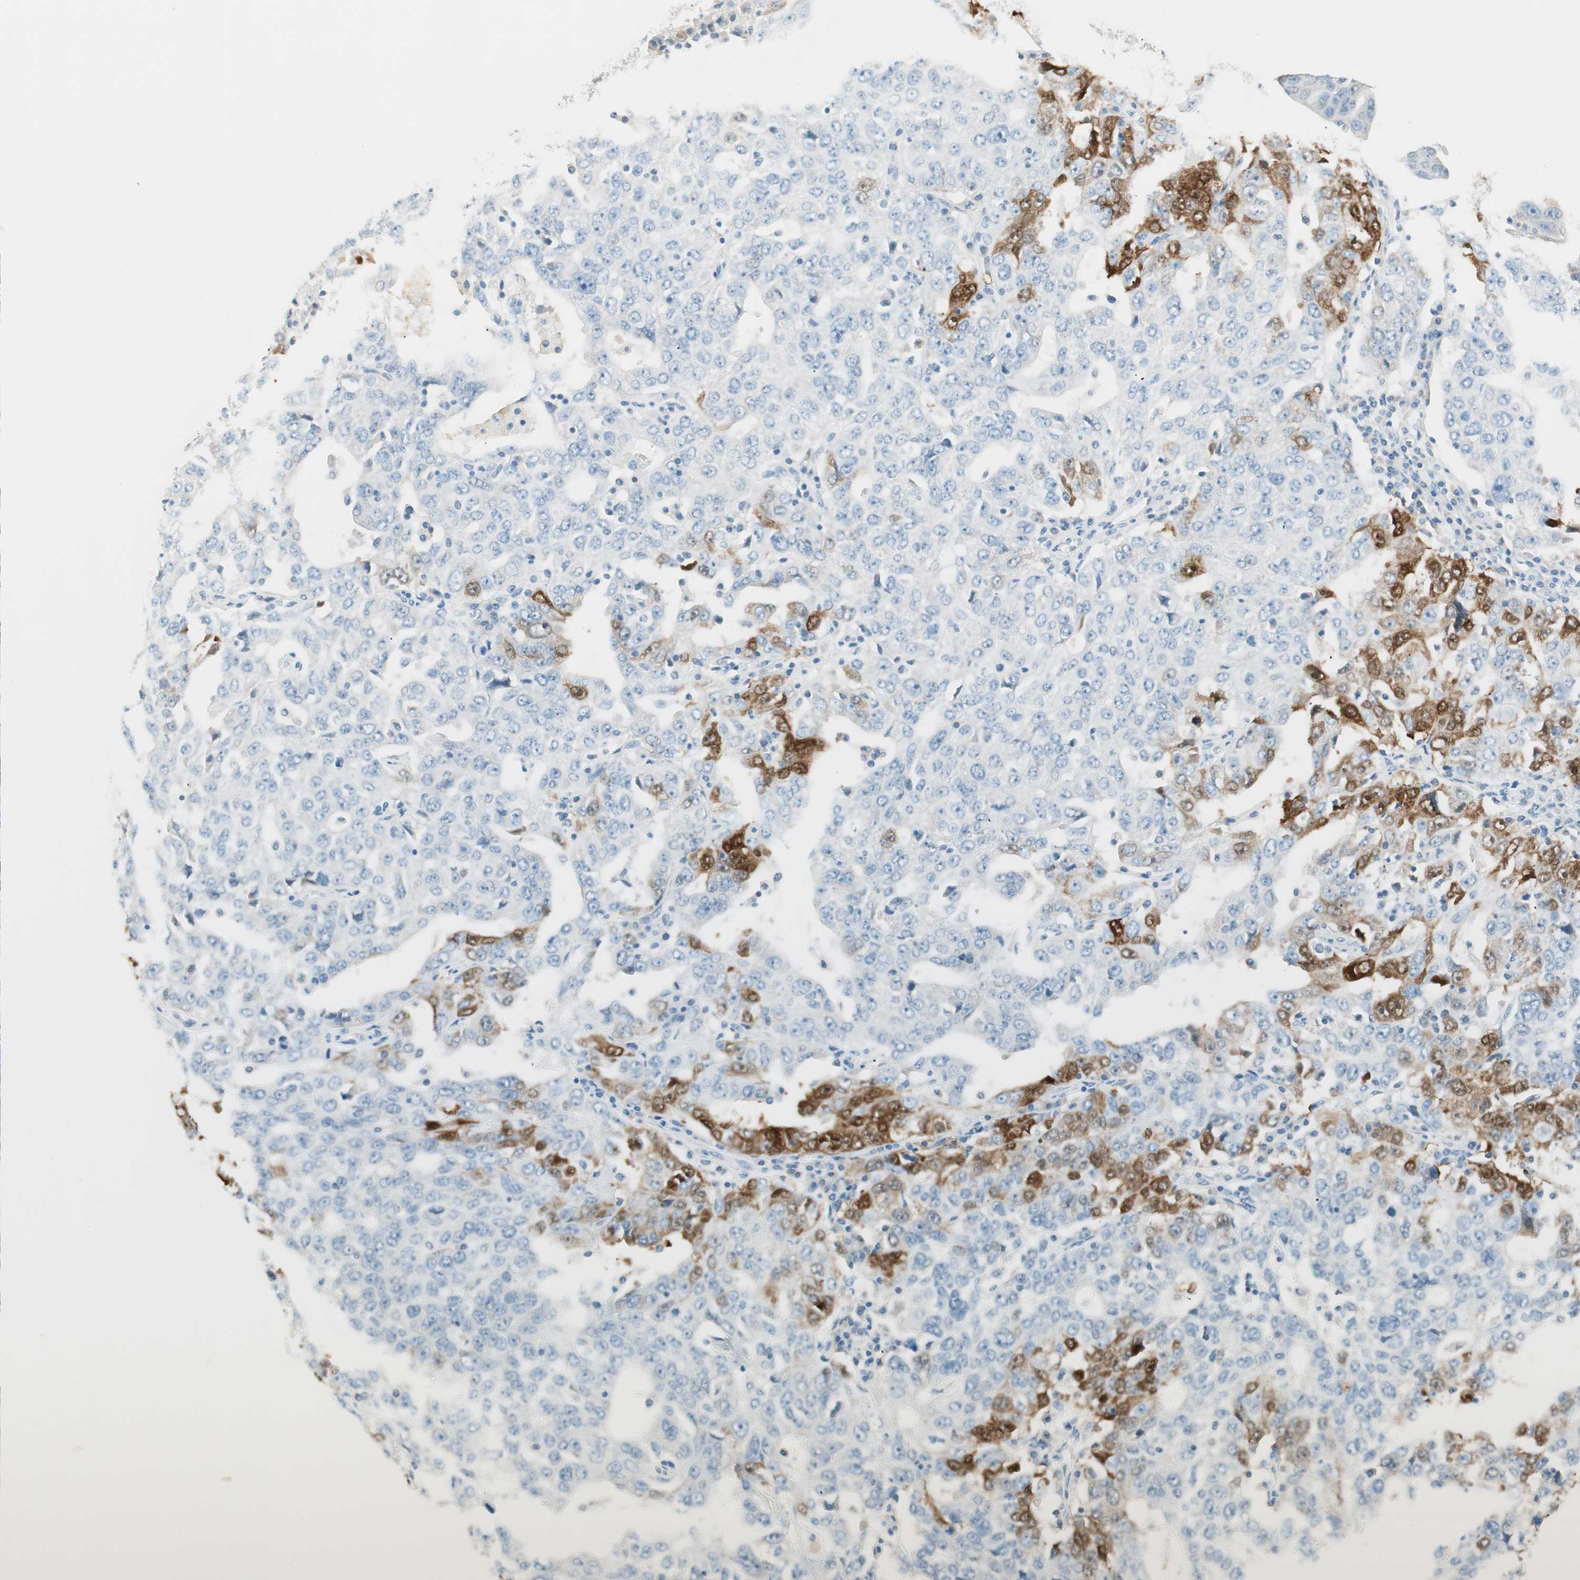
{"staining": {"intensity": "strong", "quantity": "<25%", "location": "cytoplasmic/membranous,nuclear"}, "tissue": "ovarian cancer", "cell_type": "Tumor cells", "image_type": "cancer", "snomed": [{"axis": "morphology", "description": "Carcinoma, endometroid"}, {"axis": "topography", "description": "Ovary"}], "caption": "A photomicrograph showing strong cytoplasmic/membranous and nuclear expression in about <25% of tumor cells in ovarian cancer (endometroid carcinoma), as visualized by brown immunohistochemical staining.", "gene": "HPGD", "patient": {"sex": "female", "age": 62}}